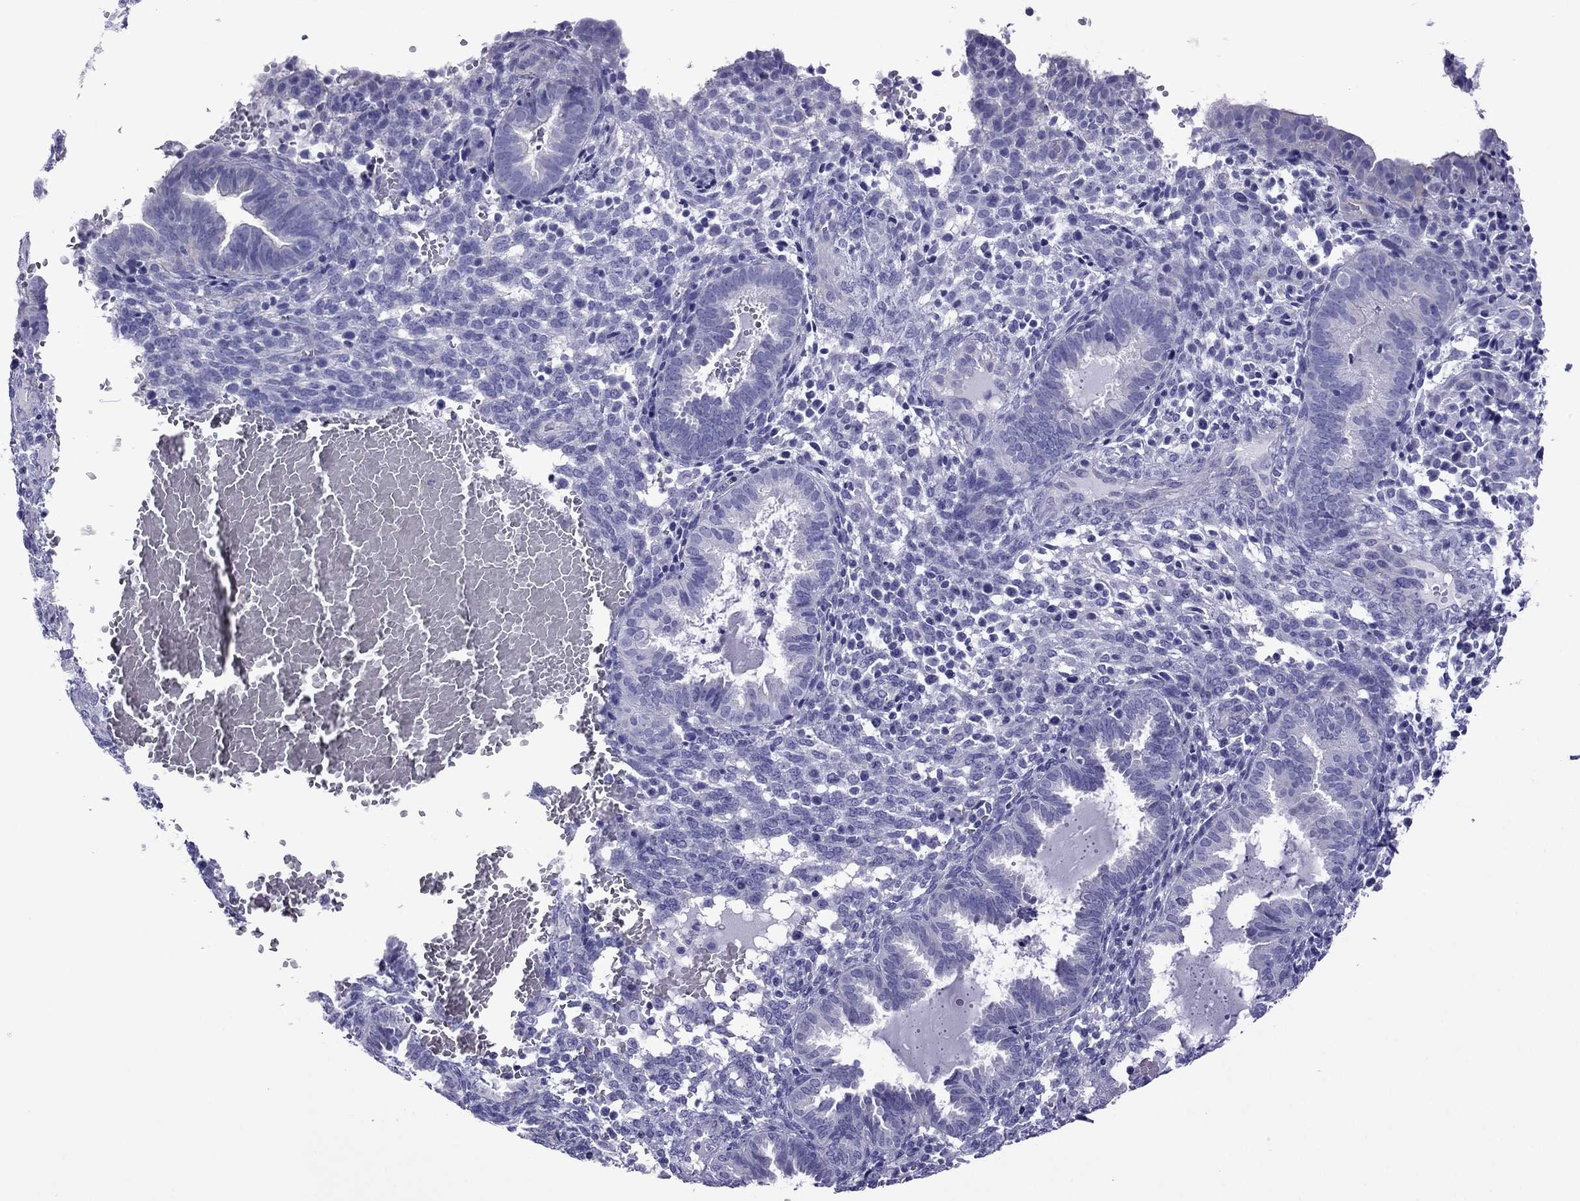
{"staining": {"intensity": "negative", "quantity": "none", "location": "none"}, "tissue": "endometrium", "cell_type": "Cells in endometrial stroma", "image_type": "normal", "snomed": [{"axis": "morphology", "description": "Normal tissue, NOS"}, {"axis": "topography", "description": "Endometrium"}], "caption": "Image shows no protein positivity in cells in endometrial stroma of unremarkable endometrium.", "gene": "MYL11", "patient": {"sex": "female", "age": 42}}